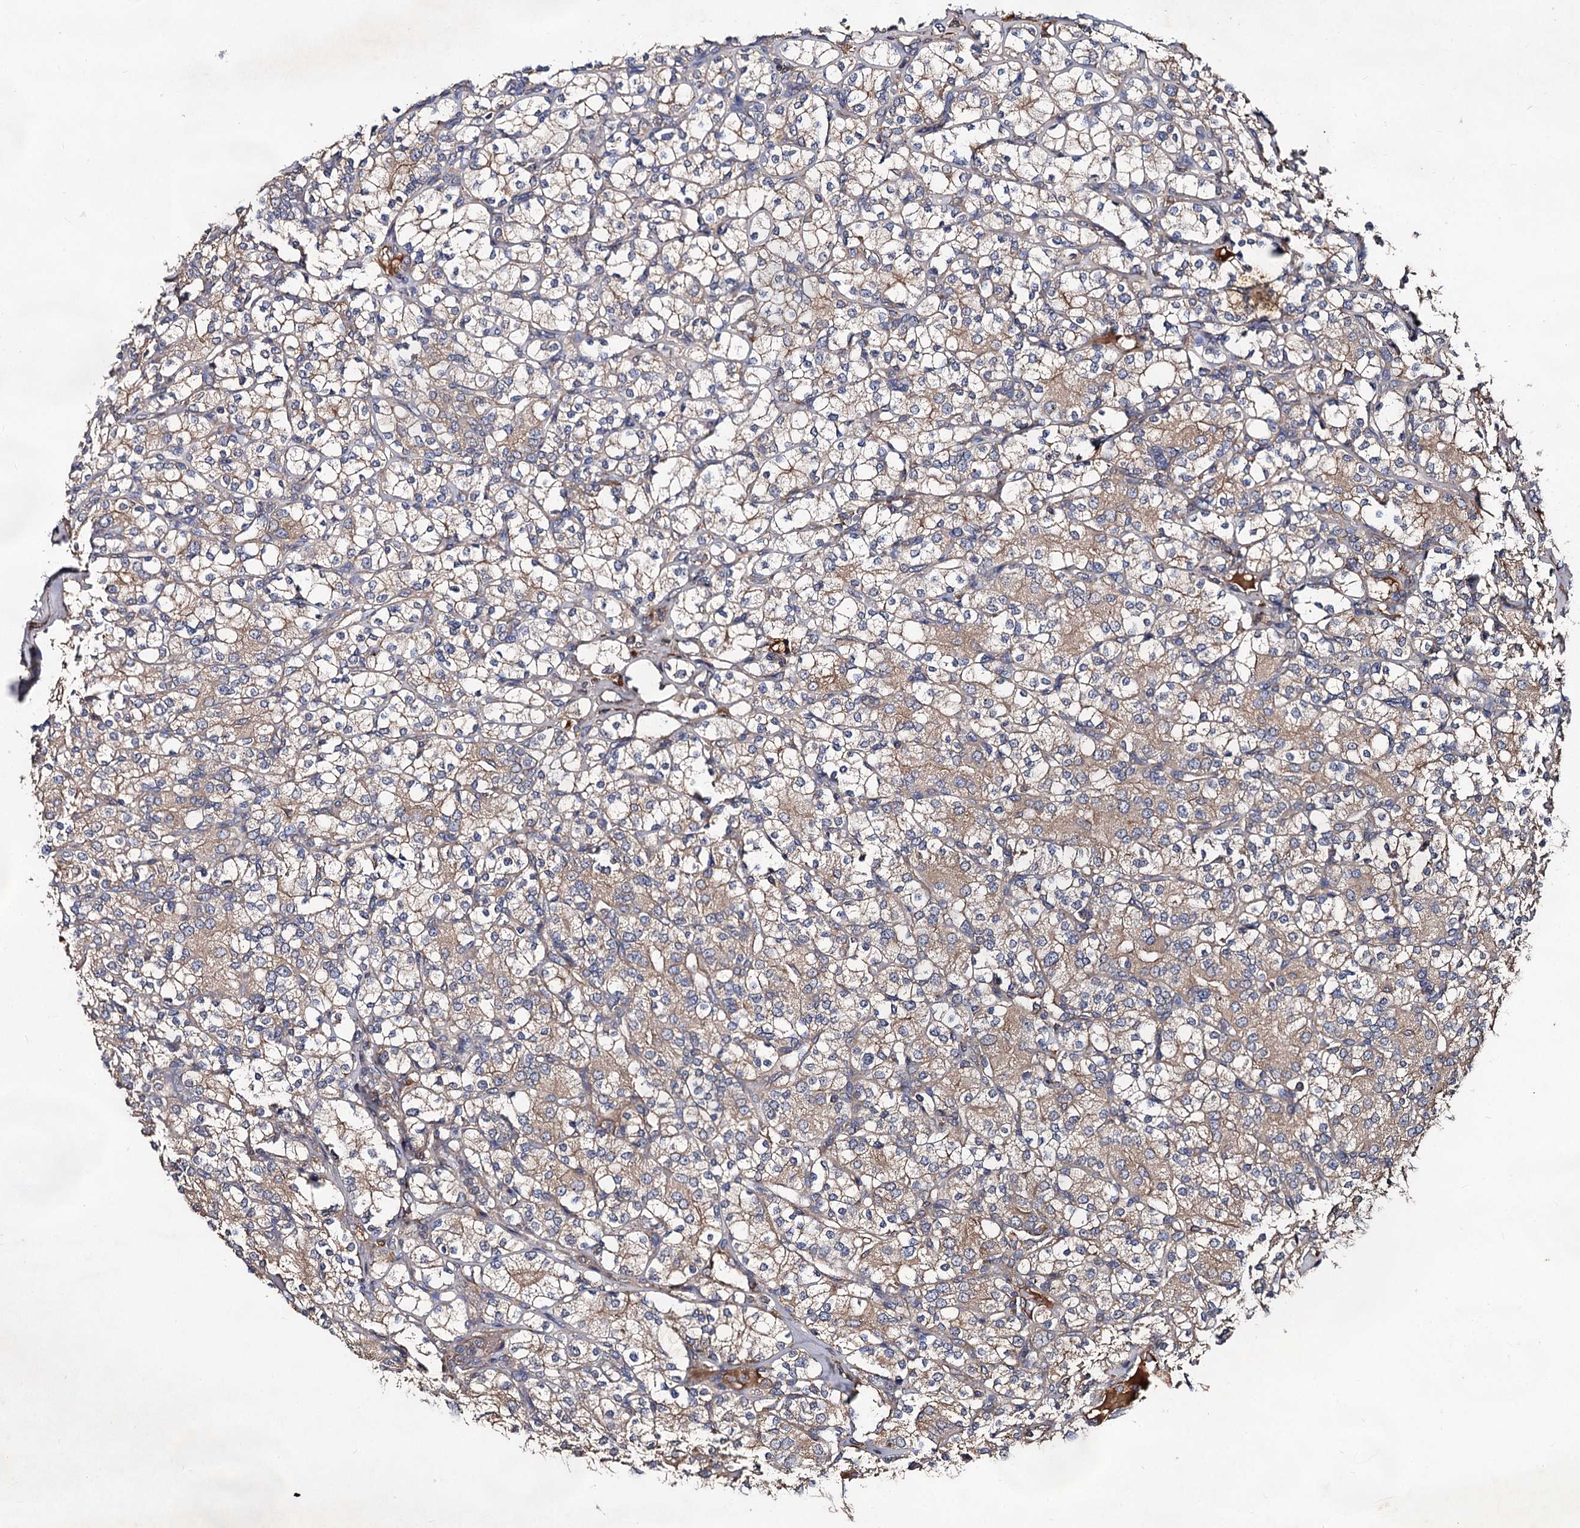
{"staining": {"intensity": "weak", "quantity": ">75%", "location": "cytoplasmic/membranous"}, "tissue": "renal cancer", "cell_type": "Tumor cells", "image_type": "cancer", "snomed": [{"axis": "morphology", "description": "Adenocarcinoma, NOS"}, {"axis": "topography", "description": "Kidney"}], "caption": "Protein staining by immunohistochemistry exhibits weak cytoplasmic/membranous staining in about >75% of tumor cells in renal cancer (adenocarcinoma).", "gene": "TEX9", "patient": {"sex": "male", "age": 77}}